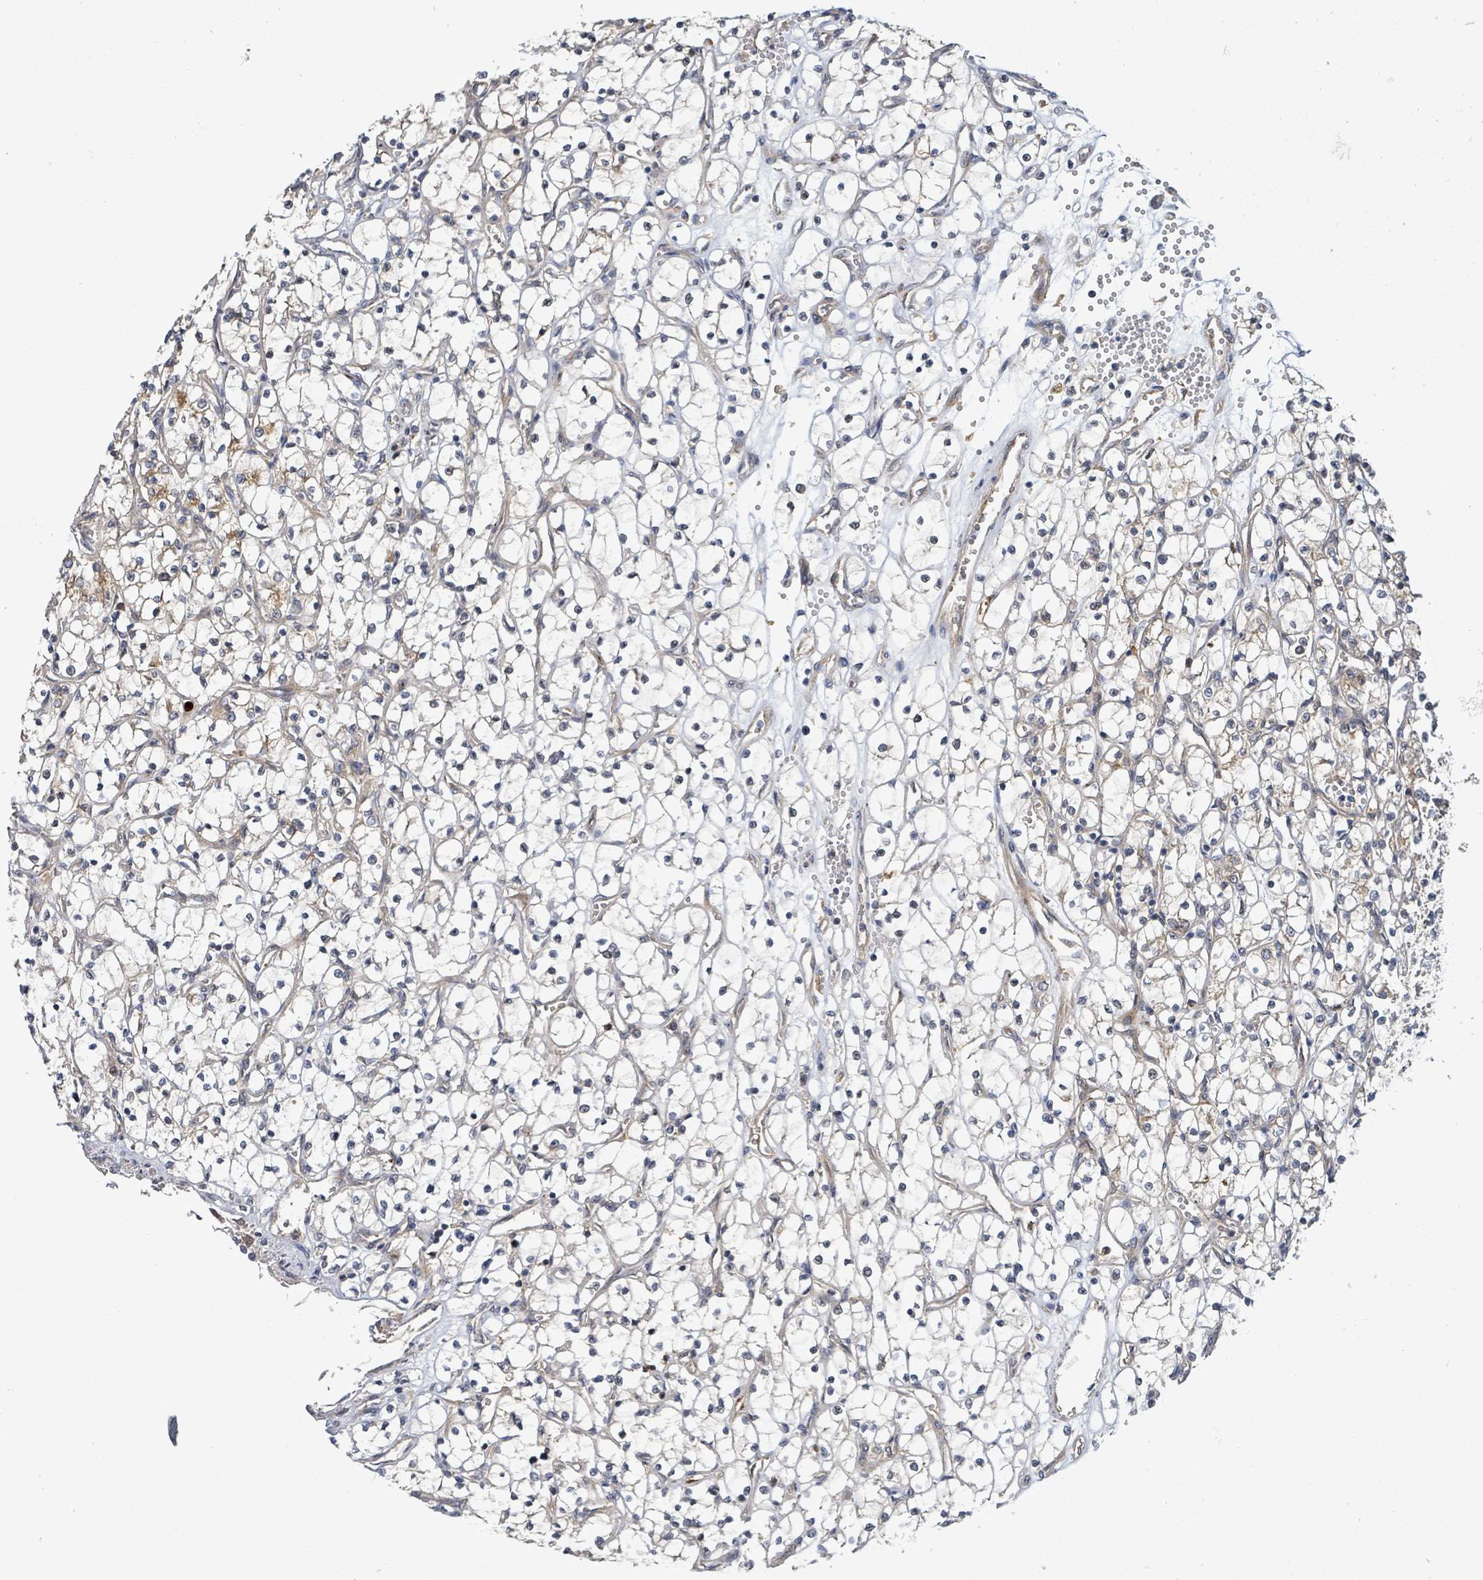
{"staining": {"intensity": "negative", "quantity": "none", "location": "none"}, "tissue": "renal cancer", "cell_type": "Tumor cells", "image_type": "cancer", "snomed": [{"axis": "morphology", "description": "Adenocarcinoma, NOS"}, {"axis": "topography", "description": "Kidney"}], "caption": "DAB (3,3'-diaminobenzidine) immunohistochemical staining of human renal cancer (adenocarcinoma) shows no significant staining in tumor cells. The staining is performed using DAB brown chromogen with nuclei counter-stained in using hematoxylin.", "gene": "STARD4", "patient": {"sex": "female", "age": 69}}